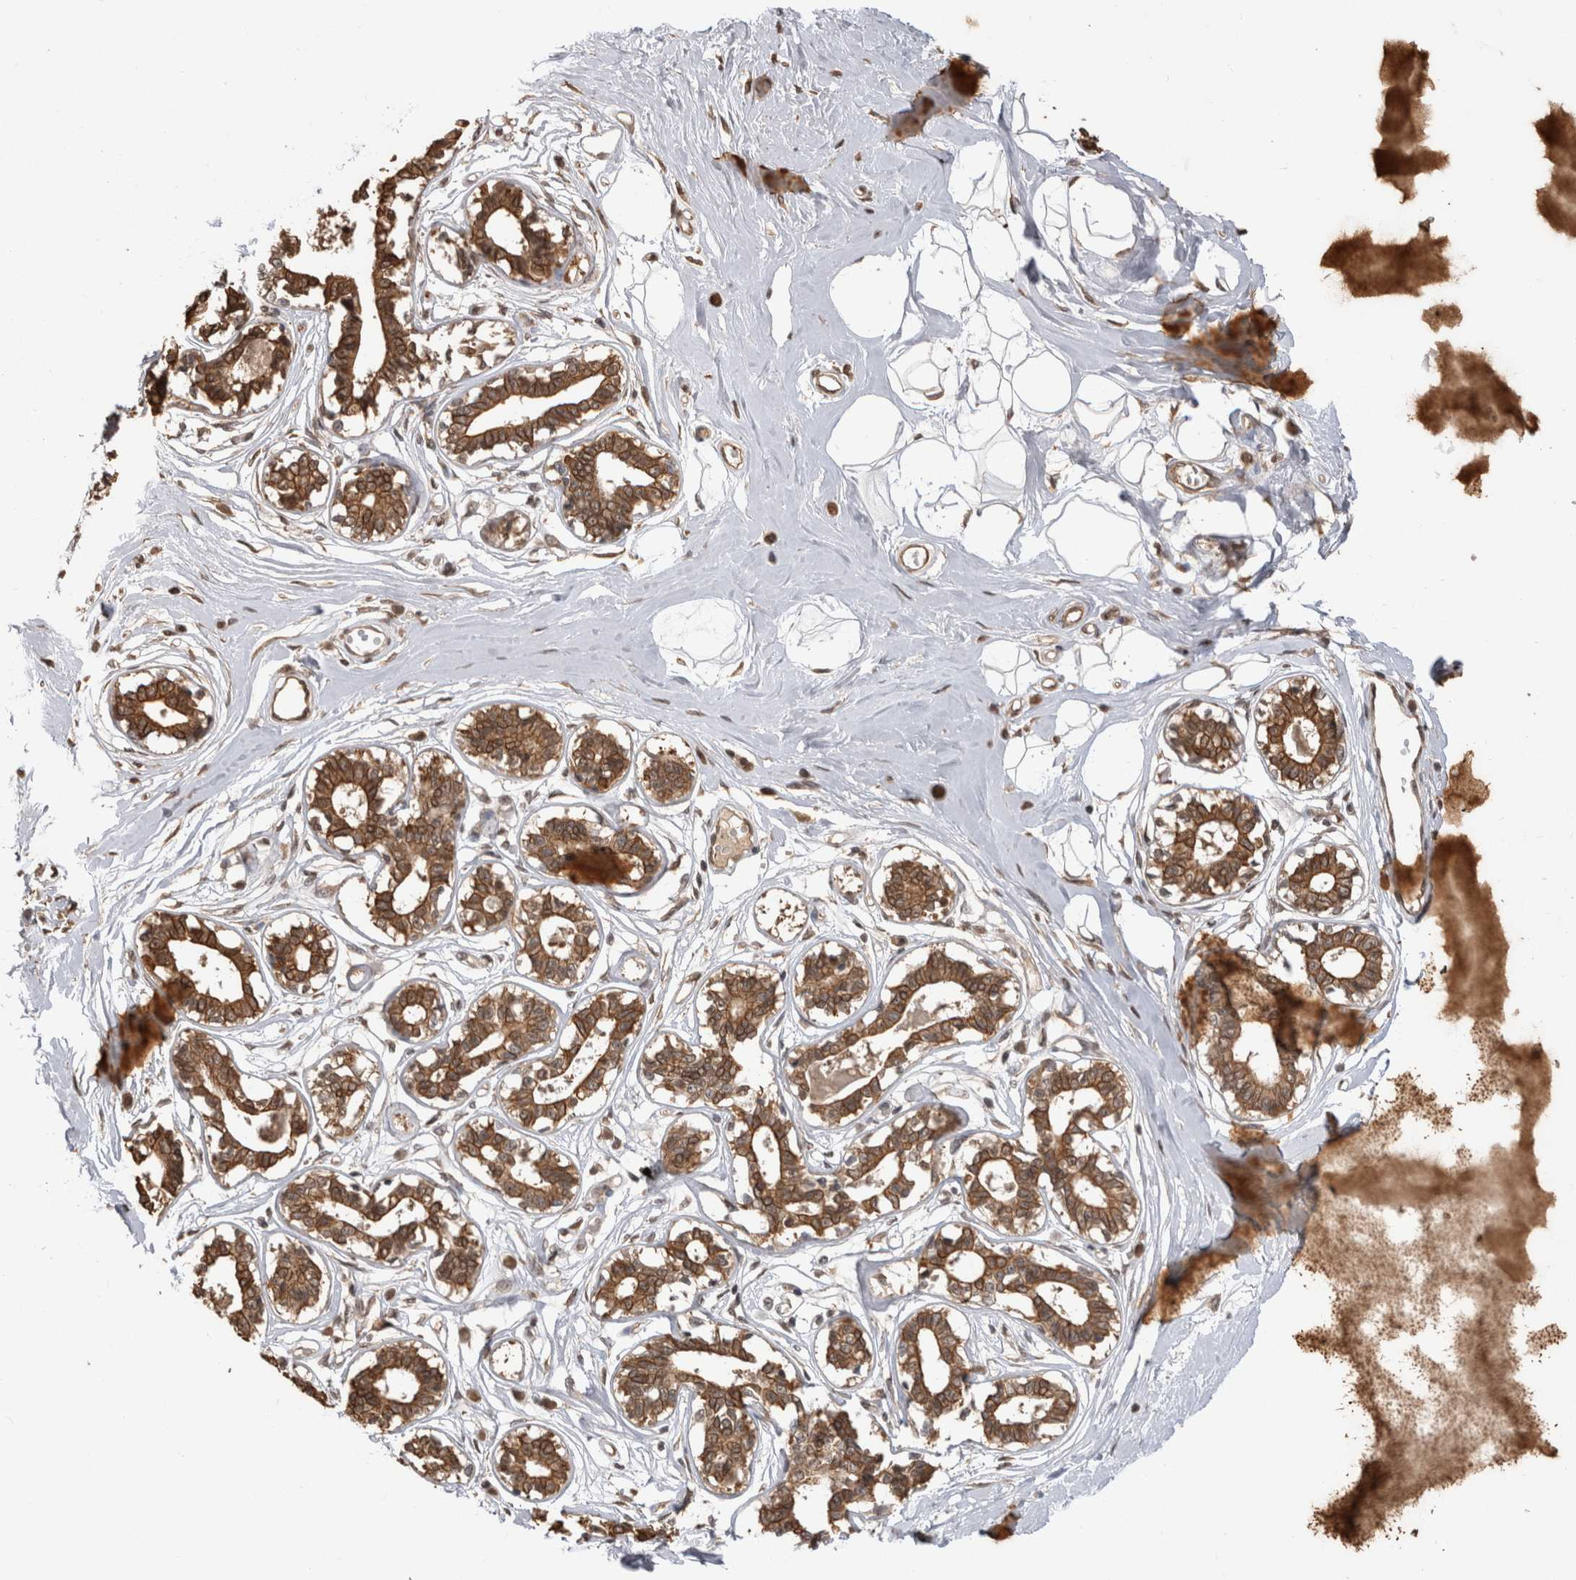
{"staining": {"intensity": "moderate", "quantity": ">75%", "location": "cytoplasmic/membranous"}, "tissue": "breast", "cell_type": "Adipocytes", "image_type": "normal", "snomed": [{"axis": "morphology", "description": "Normal tissue, NOS"}, {"axis": "topography", "description": "Breast"}], "caption": "Human breast stained with a brown dye reveals moderate cytoplasmic/membranous positive staining in about >75% of adipocytes.", "gene": "PAK4", "patient": {"sex": "female", "age": 45}}